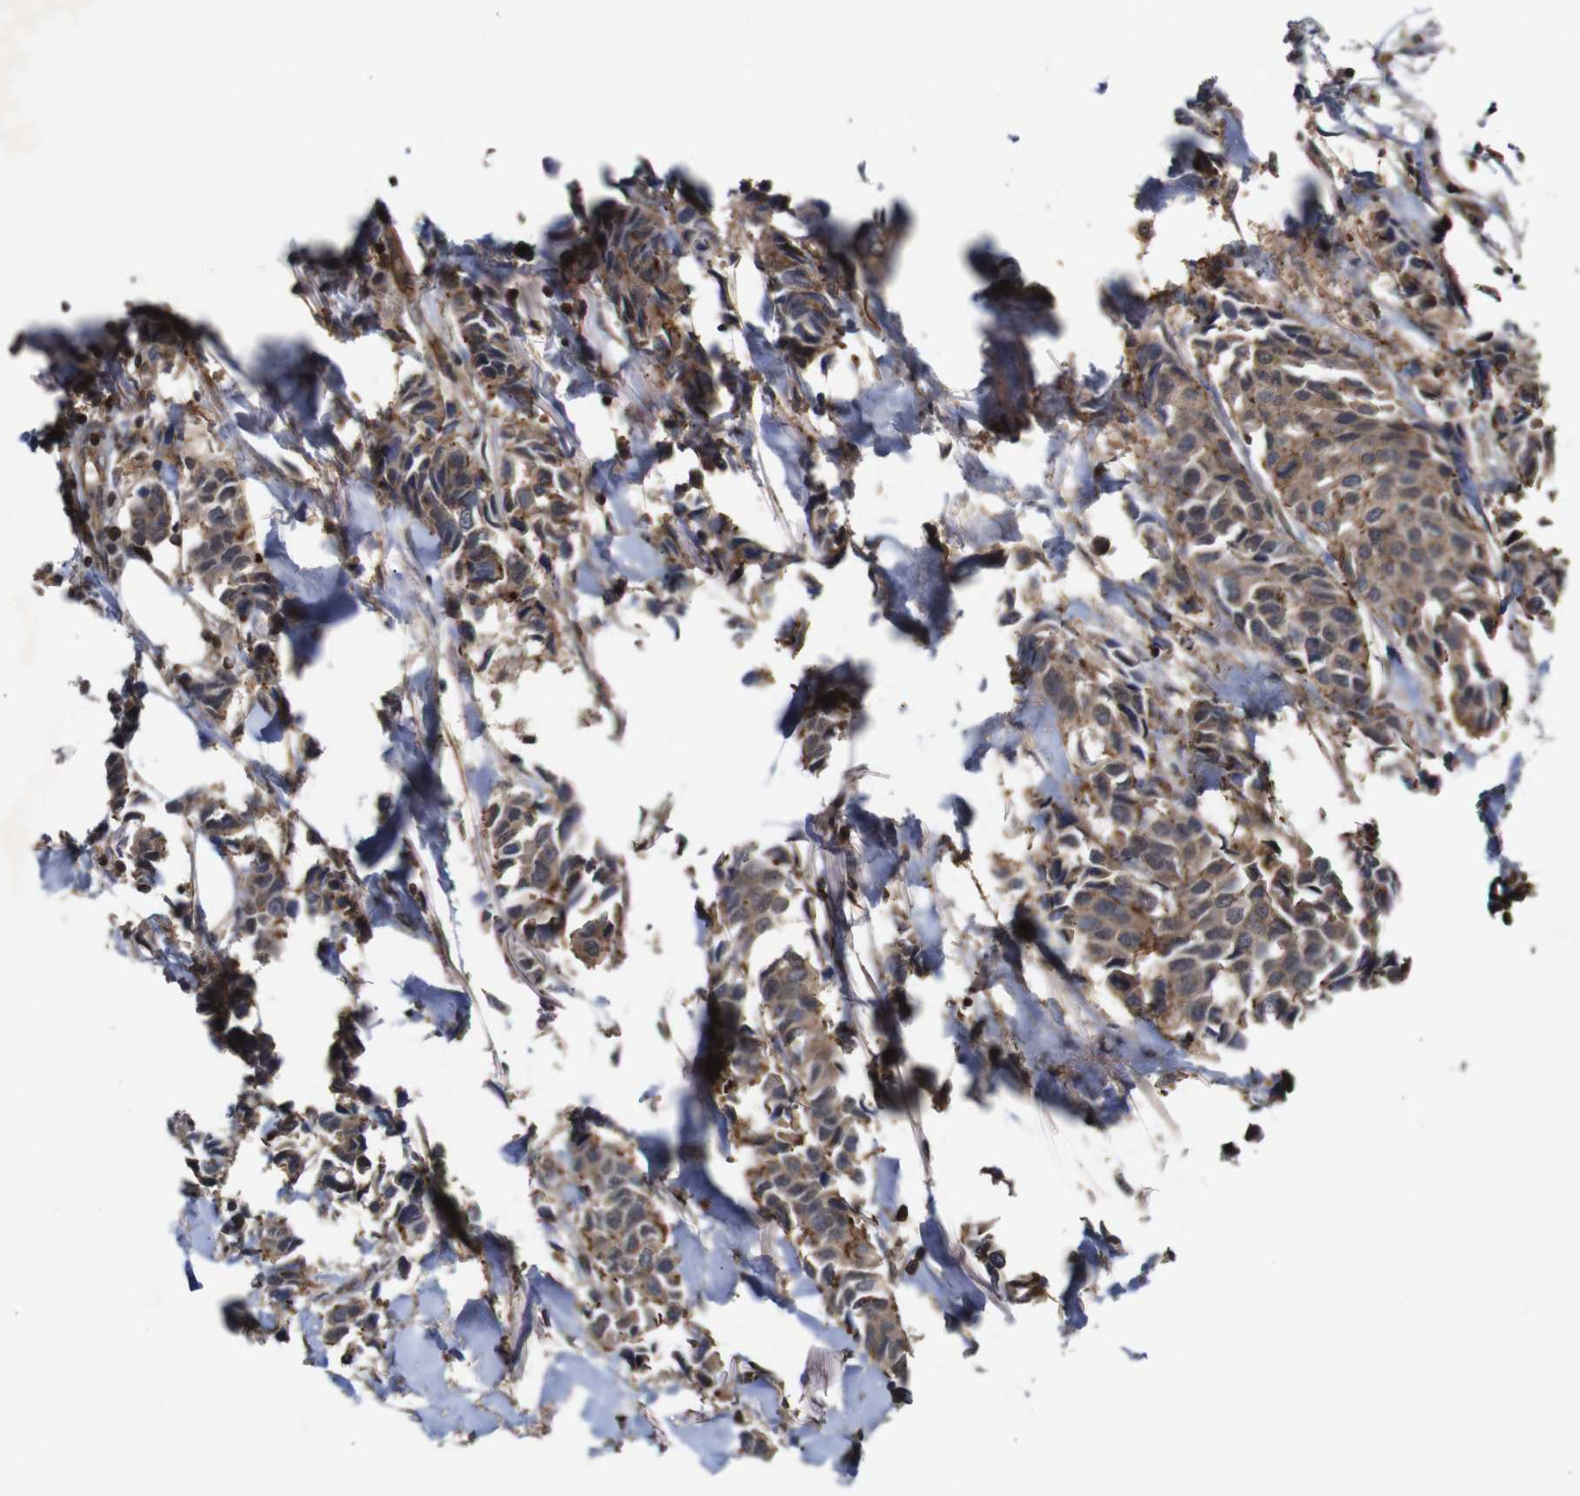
{"staining": {"intensity": "moderate", "quantity": ">75%", "location": "cytoplasmic/membranous"}, "tissue": "breast cancer", "cell_type": "Tumor cells", "image_type": "cancer", "snomed": [{"axis": "morphology", "description": "Duct carcinoma"}, {"axis": "topography", "description": "Breast"}], "caption": "Immunohistochemistry (IHC) (DAB (3,3'-diaminobenzidine)) staining of human breast intraductal carcinoma exhibits moderate cytoplasmic/membranous protein staining in about >75% of tumor cells. Using DAB (3,3'-diaminobenzidine) (brown) and hematoxylin (blue) stains, captured at high magnification using brightfield microscopy.", "gene": "NANOS1", "patient": {"sex": "female", "age": 80}}